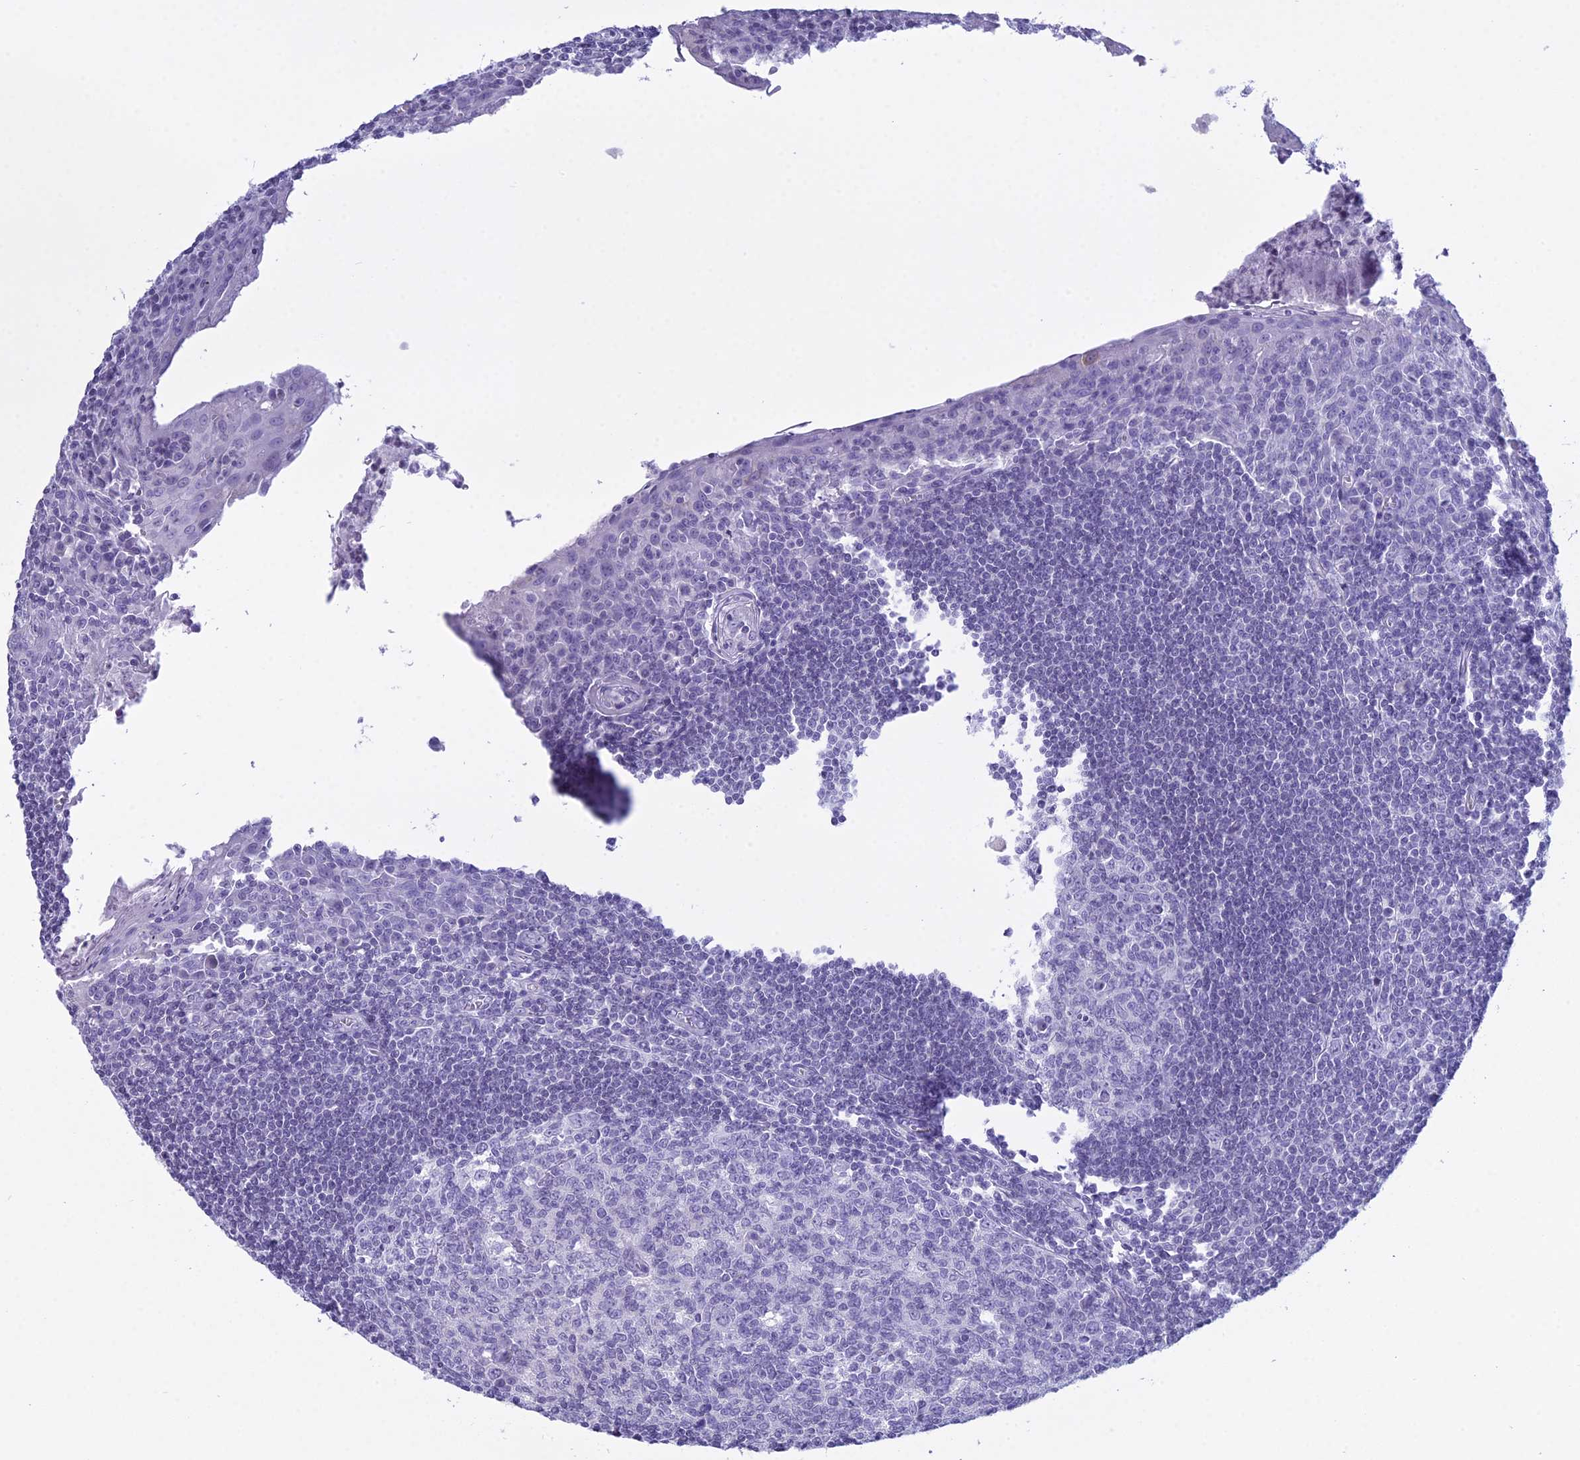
{"staining": {"intensity": "negative", "quantity": "none", "location": "none"}, "tissue": "tonsil", "cell_type": "Germinal center cells", "image_type": "normal", "snomed": [{"axis": "morphology", "description": "Normal tissue, NOS"}, {"axis": "topography", "description": "Tonsil"}], "caption": "The IHC image has no significant expression in germinal center cells of tonsil. (Stains: DAB immunohistochemistry (IHC) with hematoxylin counter stain, Microscopy: brightfield microscopy at high magnification).", "gene": "MAP6", "patient": {"sex": "male", "age": 27}}